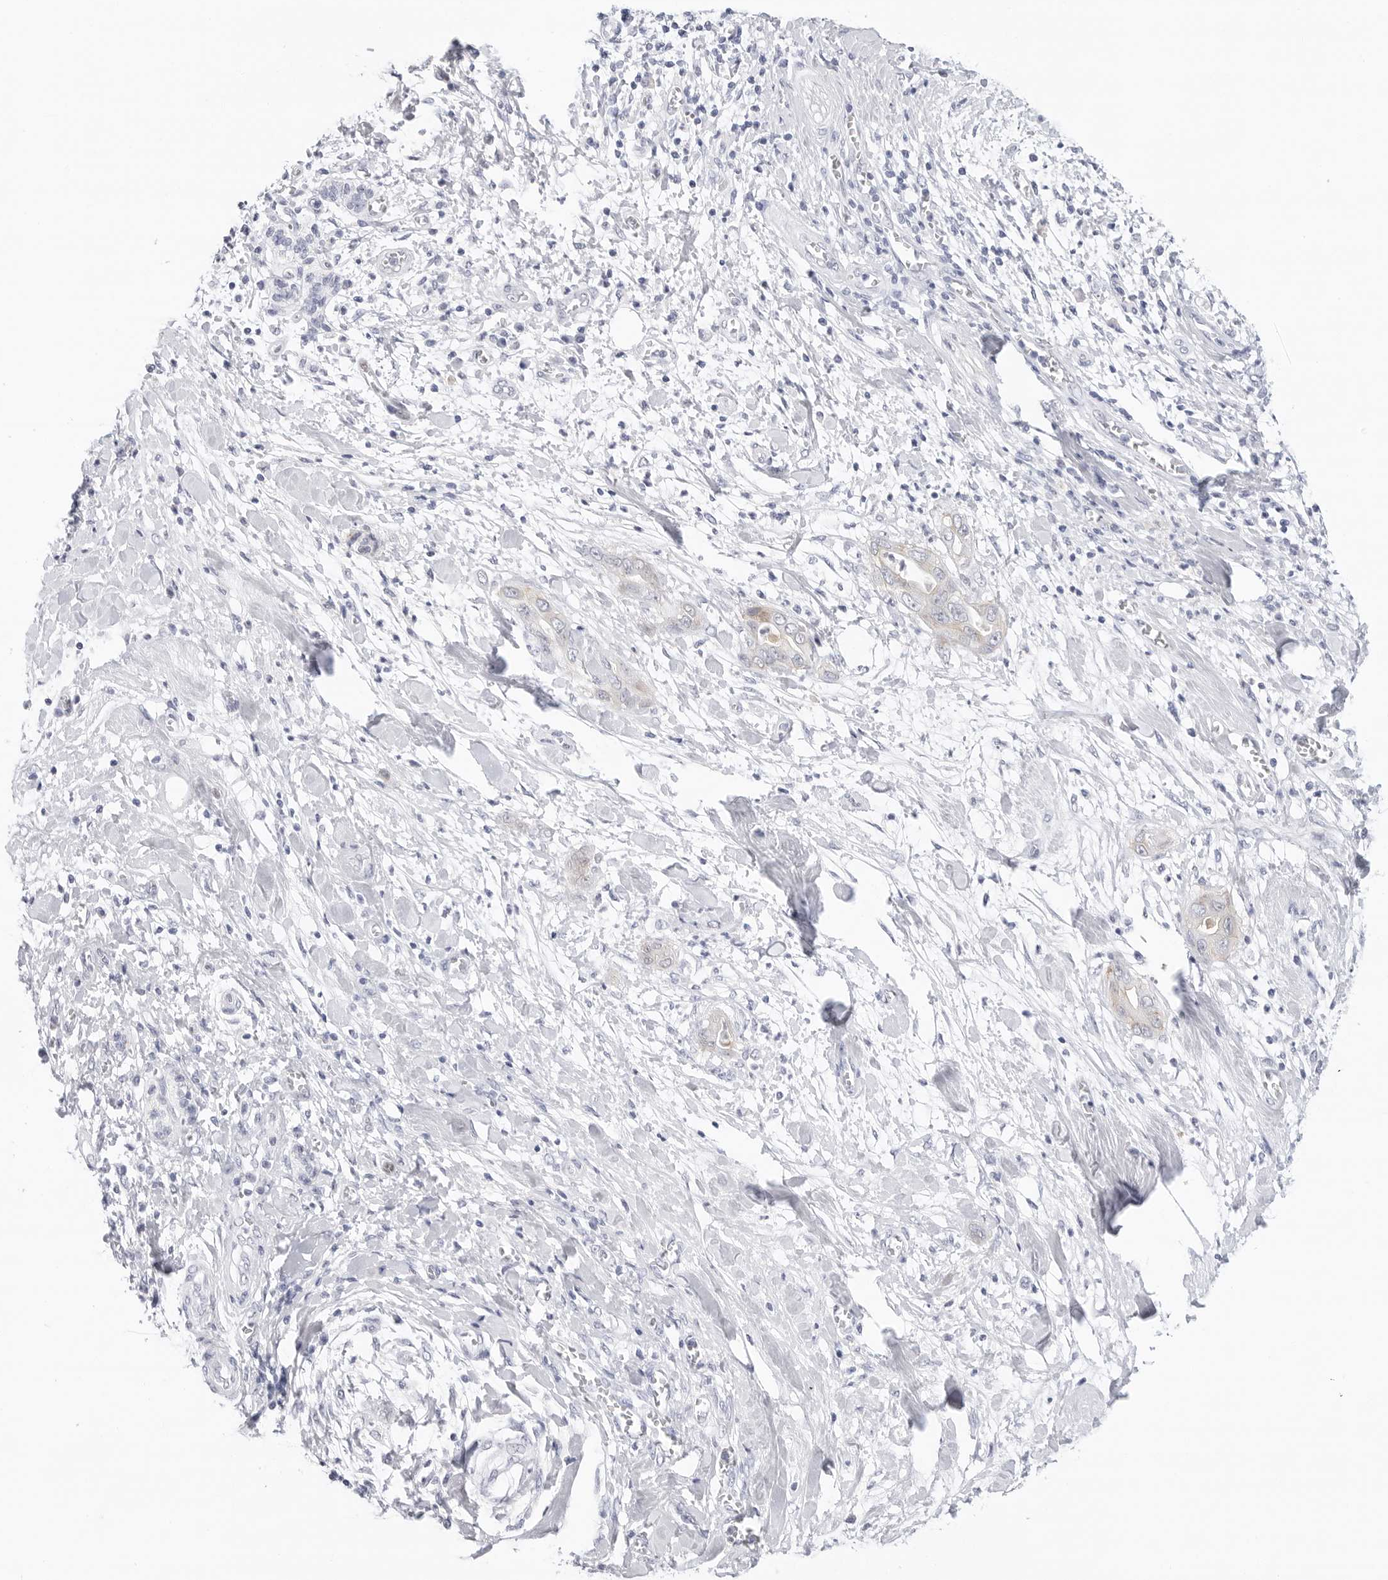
{"staining": {"intensity": "weak", "quantity": "<25%", "location": "cytoplasmic/membranous"}, "tissue": "pancreatic cancer", "cell_type": "Tumor cells", "image_type": "cancer", "snomed": [{"axis": "morphology", "description": "Adenocarcinoma, NOS"}, {"axis": "topography", "description": "Pancreas"}], "caption": "Pancreatic cancer was stained to show a protein in brown. There is no significant expression in tumor cells. (DAB (3,3'-diaminobenzidine) IHC with hematoxylin counter stain).", "gene": "SLC19A1", "patient": {"sex": "female", "age": 78}}